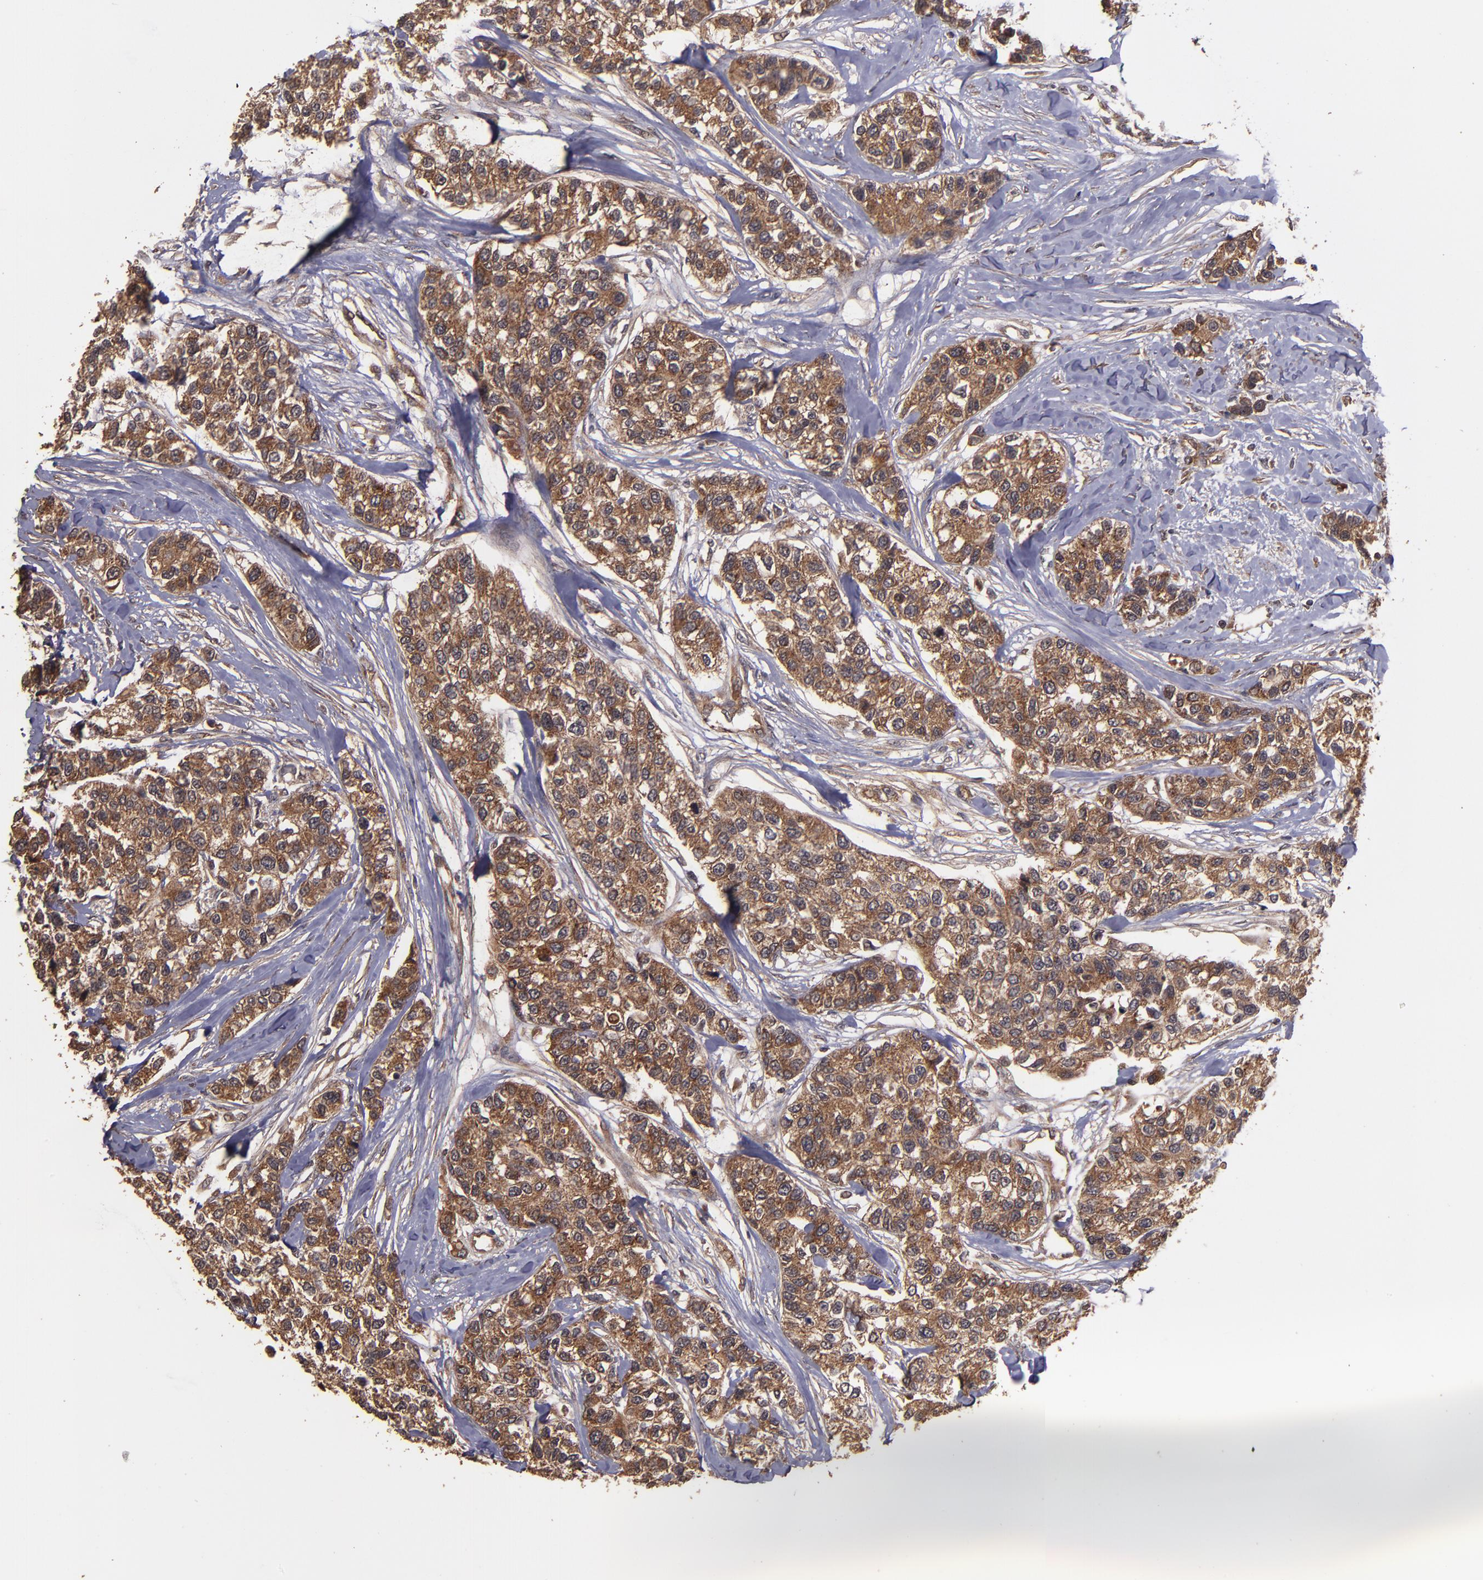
{"staining": {"intensity": "strong", "quantity": ">75%", "location": "cytoplasmic/membranous"}, "tissue": "breast cancer", "cell_type": "Tumor cells", "image_type": "cancer", "snomed": [{"axis": "morphology", "description": "Duct carcinoma"}, {"axis": "topography", "description": "Breast"}], "caption": "Protein staining exhibits strong cytoplasmic/membranous staining in approximately >75% of tumor cells in breast invasive ductal carcinoma. (brown staining indicates protein expression, while blue staining denotes nuclei).", "gene": "TXNDC16", "patient": {"sex": "female", "age": 51}}